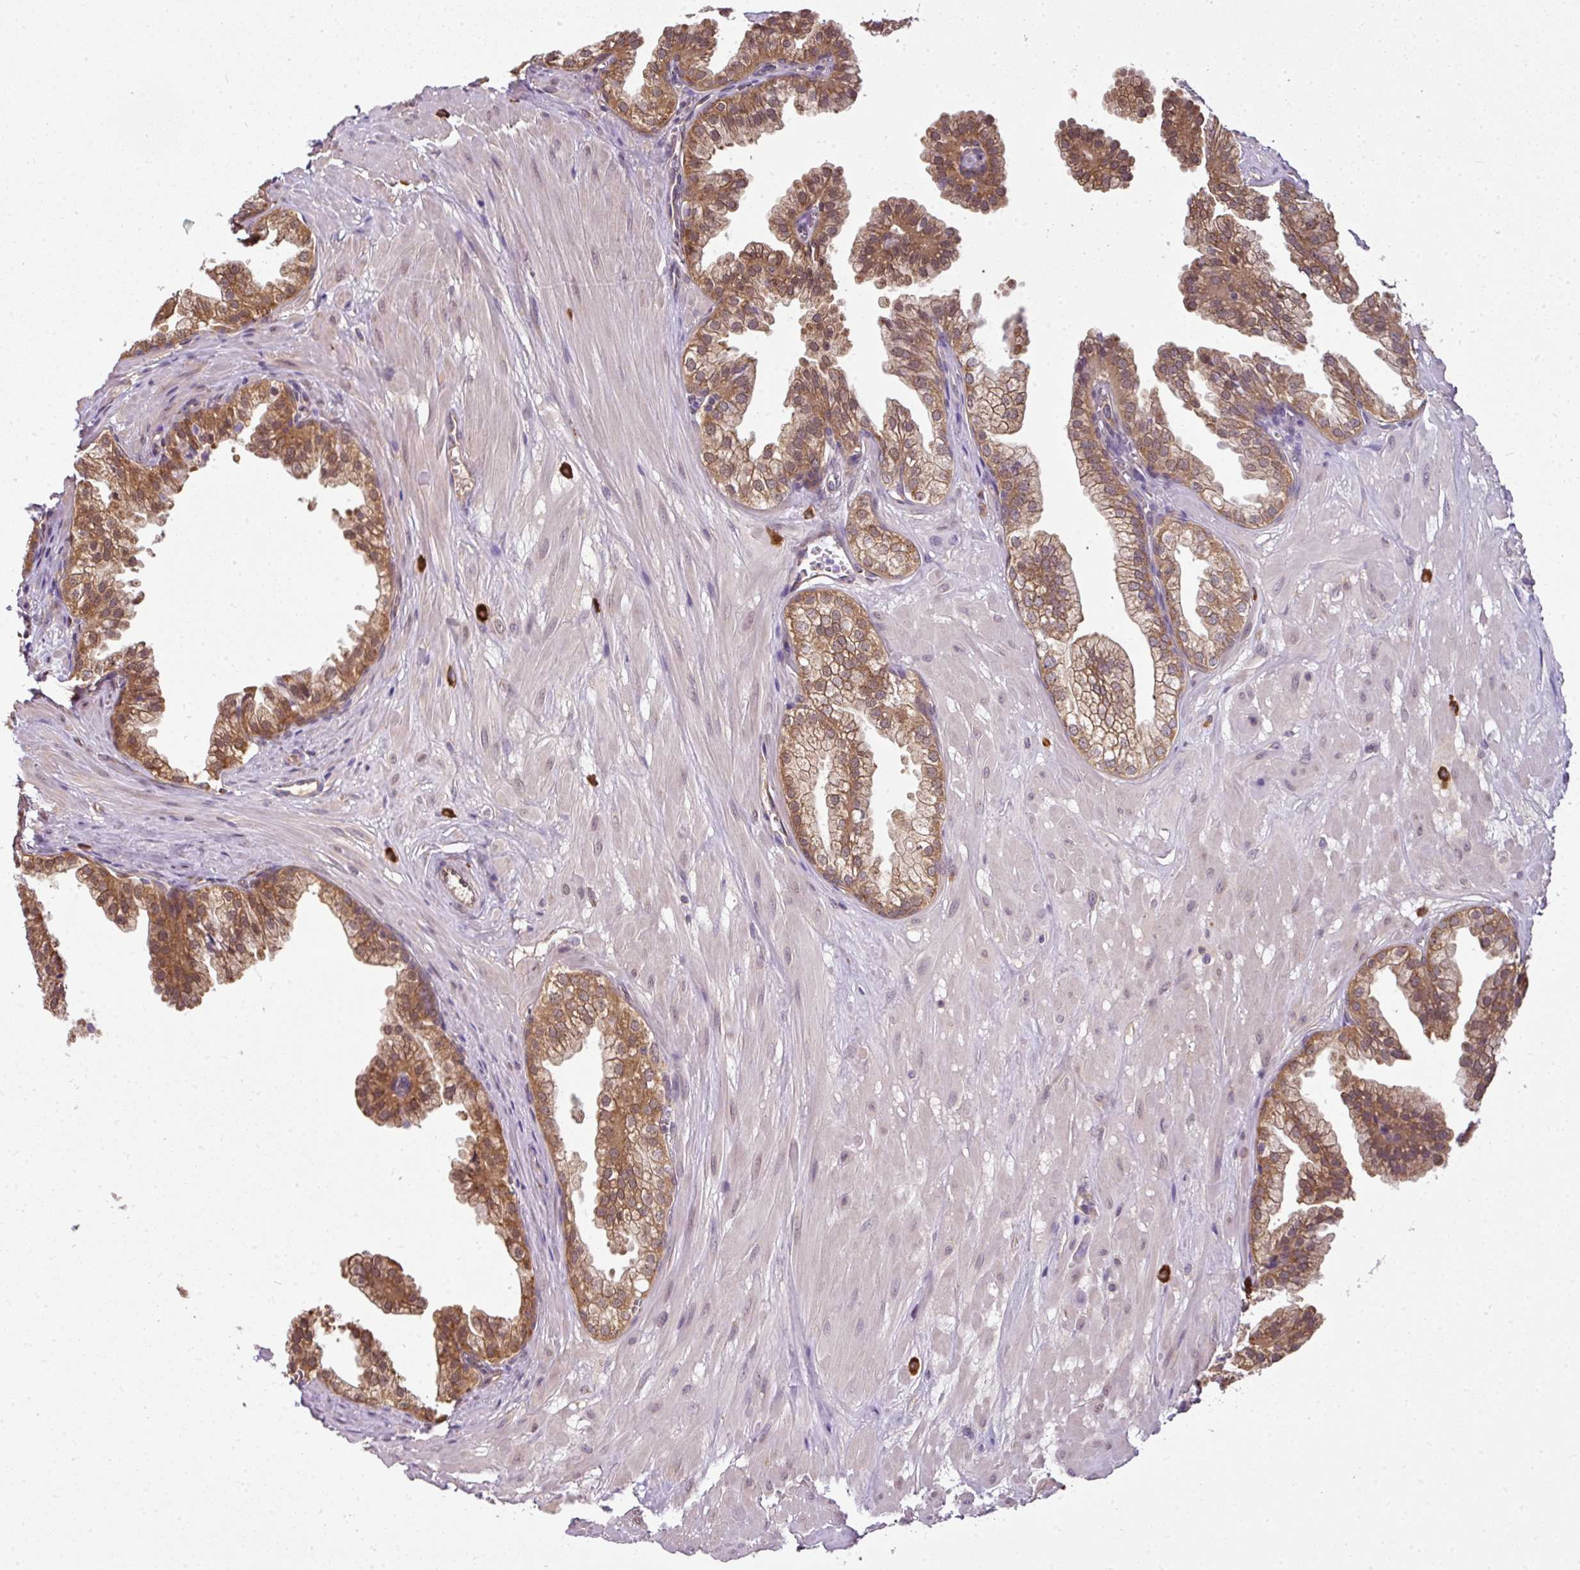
{"staining": {"intensity": "moderate", "quantity": ">75%", "location": "cytoplasmic/membranous,nuclear"}, "tissue": "prostate", "cell_type": "Glandular cells", "image_type": "normal", "snomed": [{"axis": "morphology", "description": "Normal tissue, NOS"}, {"axis": "topography", "description": "Prostate"}, {"axis": "topography", "description": "Peripheral nerve tissue"}], "caption": "IHC image of unremarkable human prostate stained for a protein (brown), which shows medium levels of moderate cytoplasmic/membranous,nuclear positivity in approximately >75% of glandular cells.", "gene": "RBM14", "patient": {"sex": "male", "age": 55}}